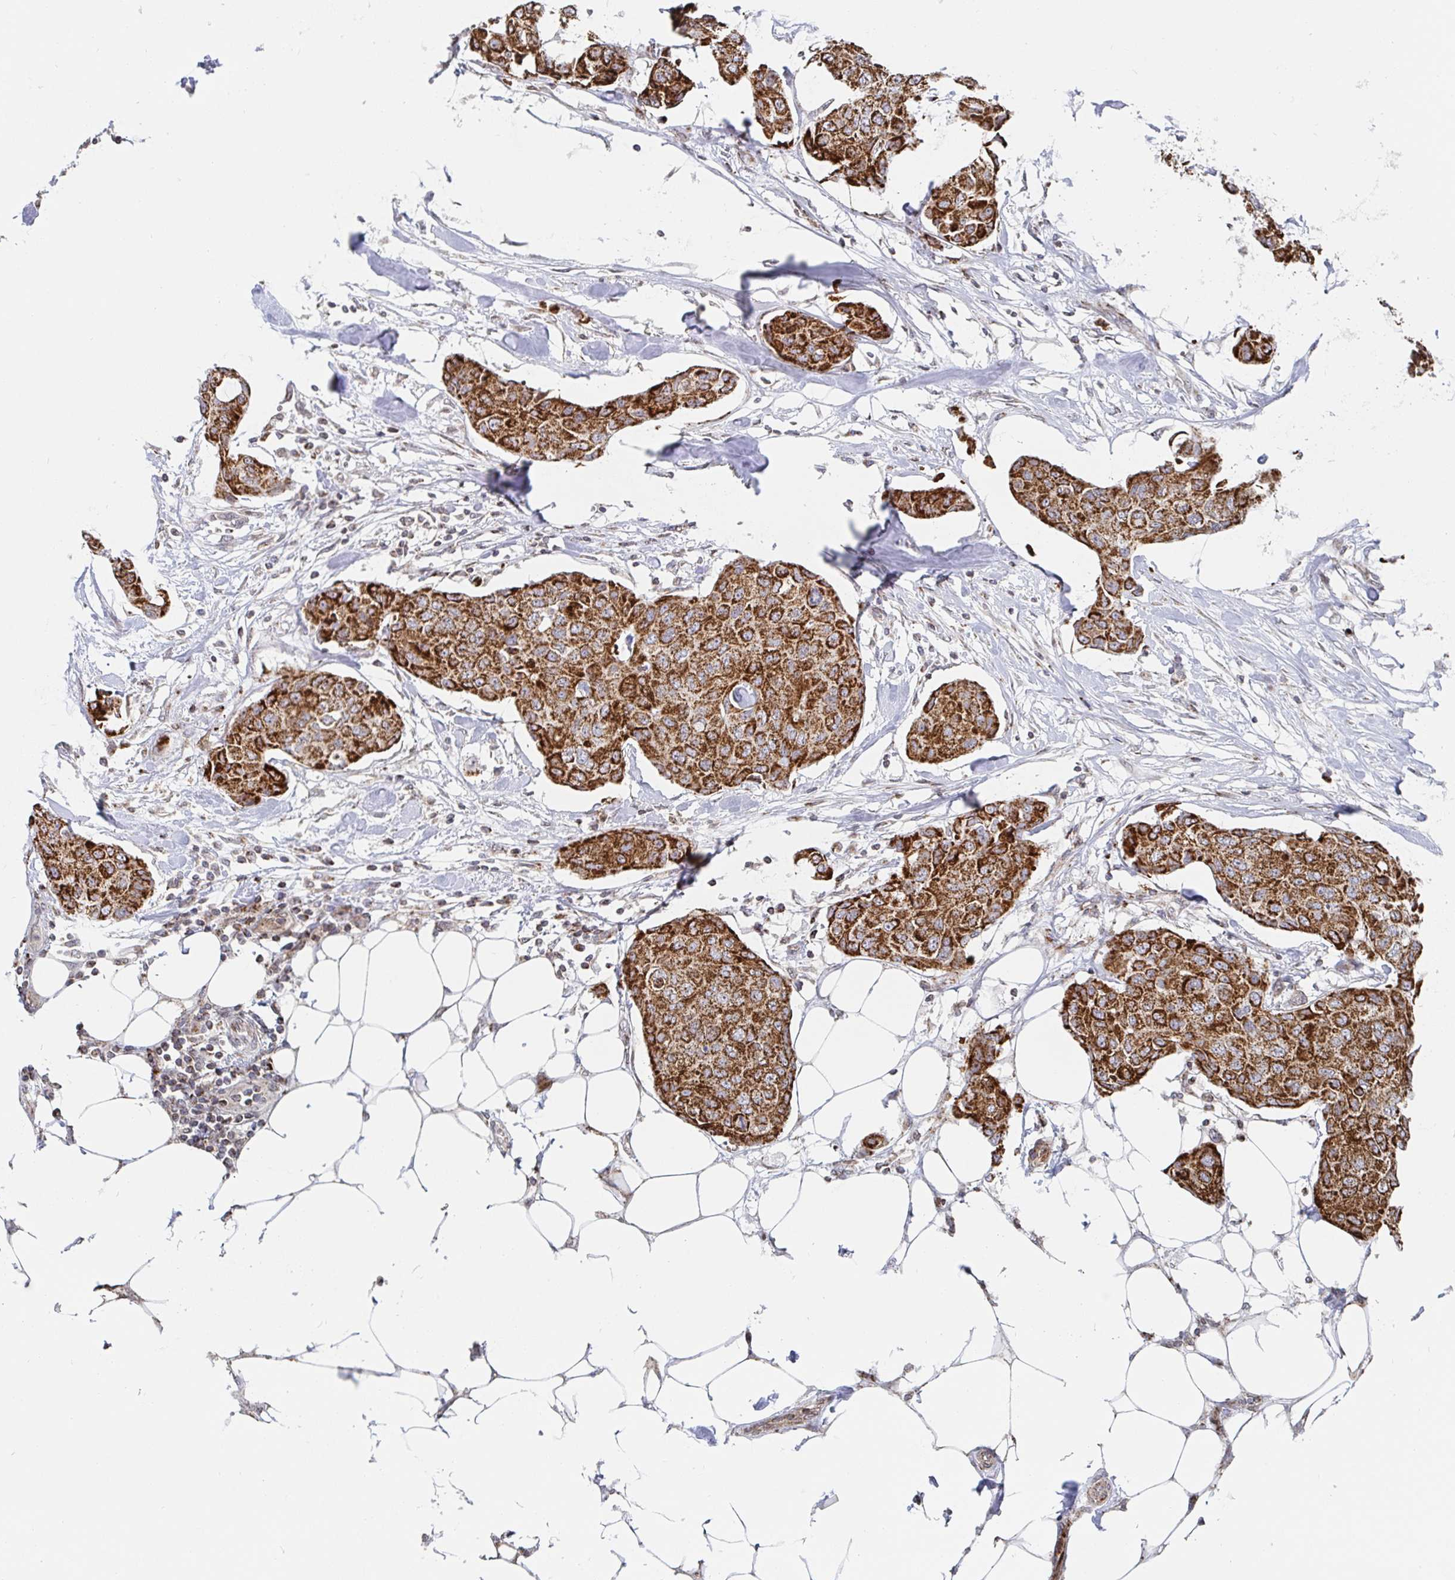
{"staining": {"intensity": "strong", "quantity": ">75%", "location": "cytoplasmic/membranous"}, "tissue": "breast cancer", "cell_type": "Tumor cells", "image_type": "cancer", "snomed": [{"axis": "morphology", "description": "Duct carcinoma"}, {"axis": "topography", "description": "Breast"}, {"axis": "topography", "description": "Lymph node"}], "caption": "IHC (DAB (3,3'-diaminobenzidine)) staining of human breast cancer displays strong cytoplasmic/membranous protein expression in approximately >75% of tumor cells.", "gene": "STARD8", "patient": {"sex": "female", "age": 80}}